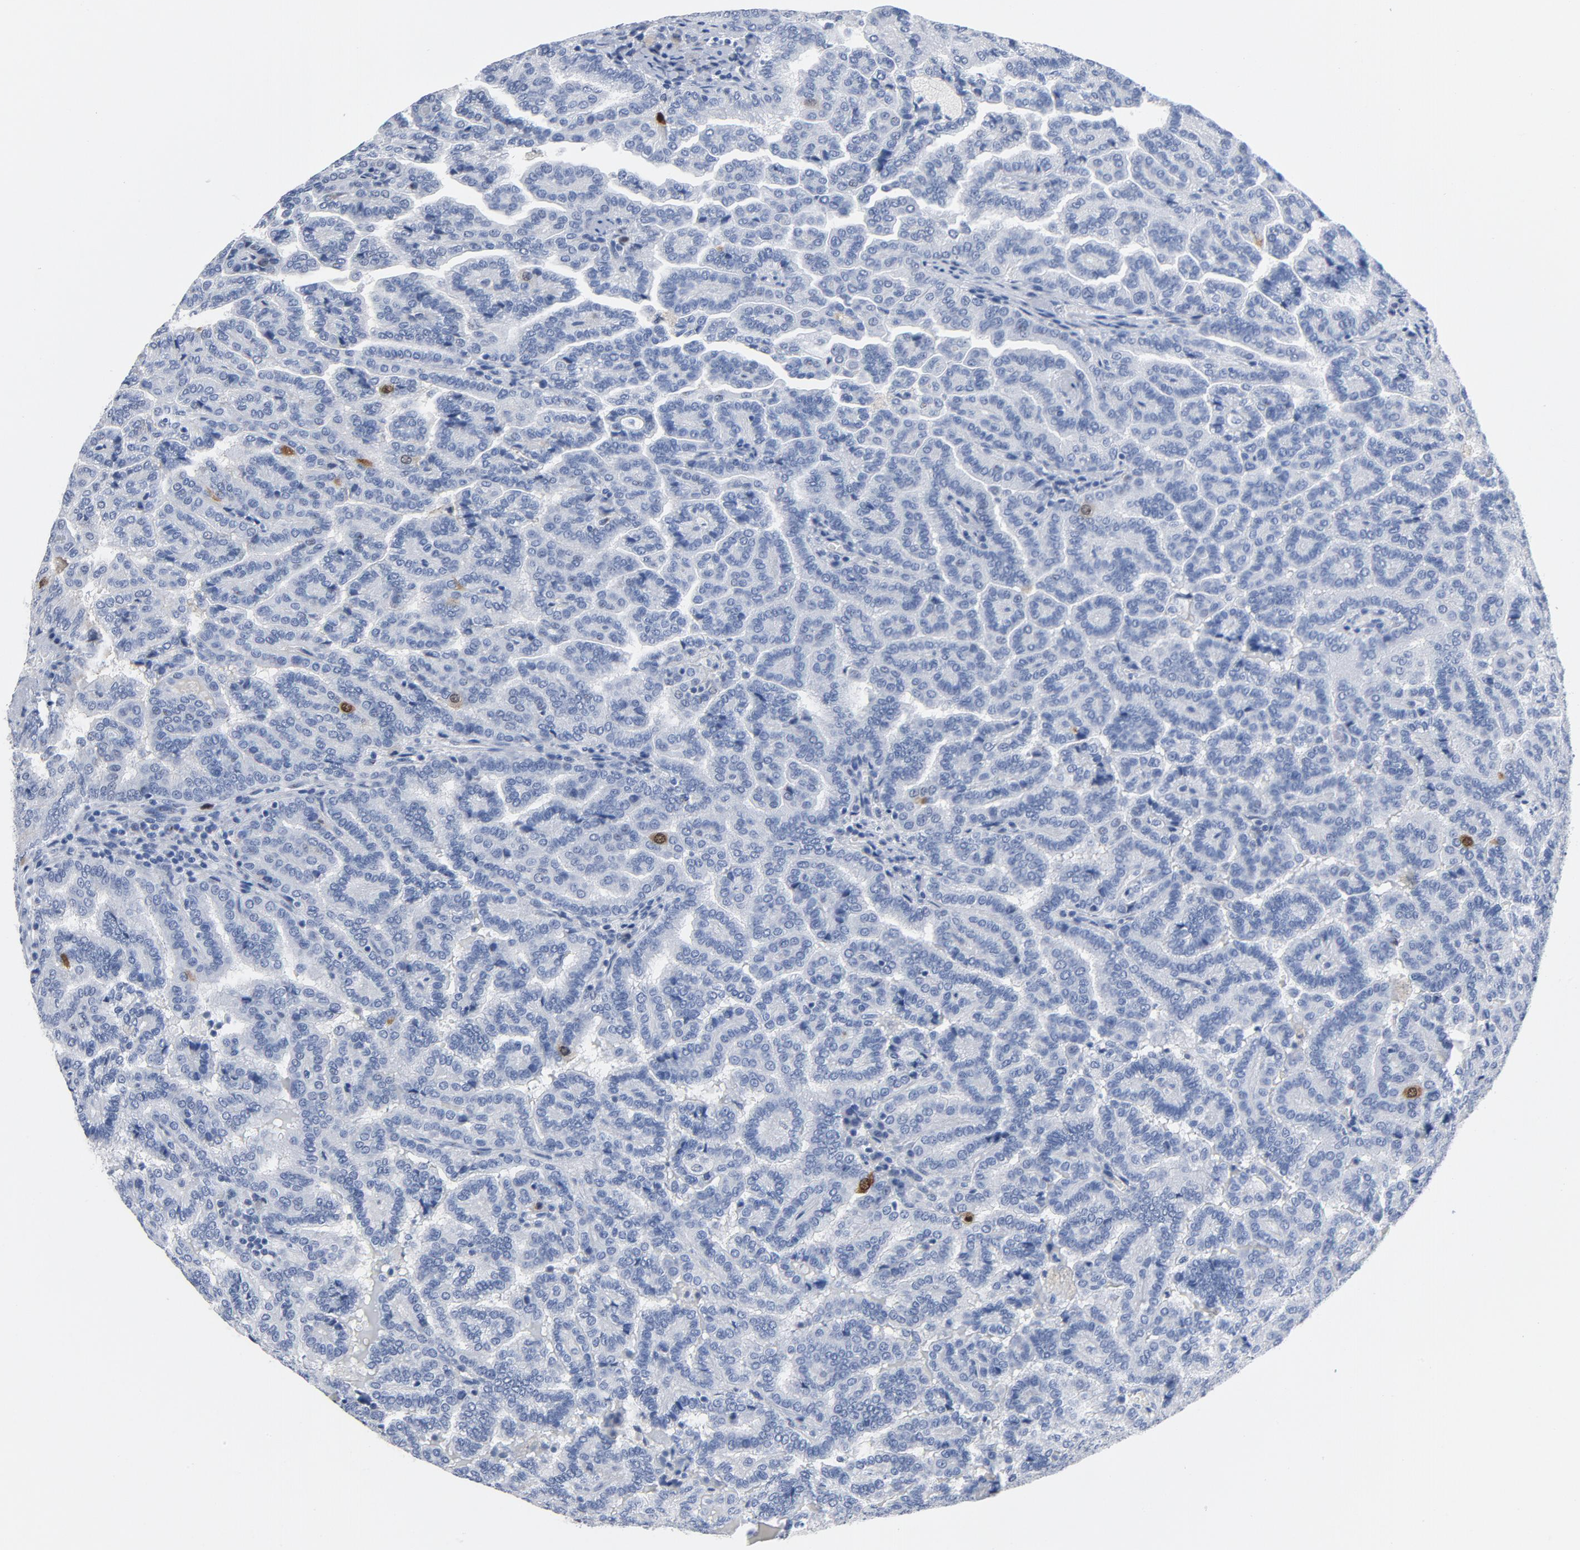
{"staining": {"intensity": "moderate", "quantity": "<25%", "location": "cytoplasmic/membranous,nuclear"}, "tissue": "renal cancer", "cell_type": "Tumor cells", "image_type": "cancer", "snomed": [{"axis": "morphology", "description": "Adenocarcinoma, NOS"}, {"axis": "topography", "description": "Kidney"}], "caption": "Renal adenocarcinoma stained with DAB immunohistochemistry (IHC) displays low levels of moderate cytoplasmic/membranous and nuclear expression in approximately <25% of tumor cells.", "gene": "CDC20", "patient": {"sex": "male", "age": 61}}